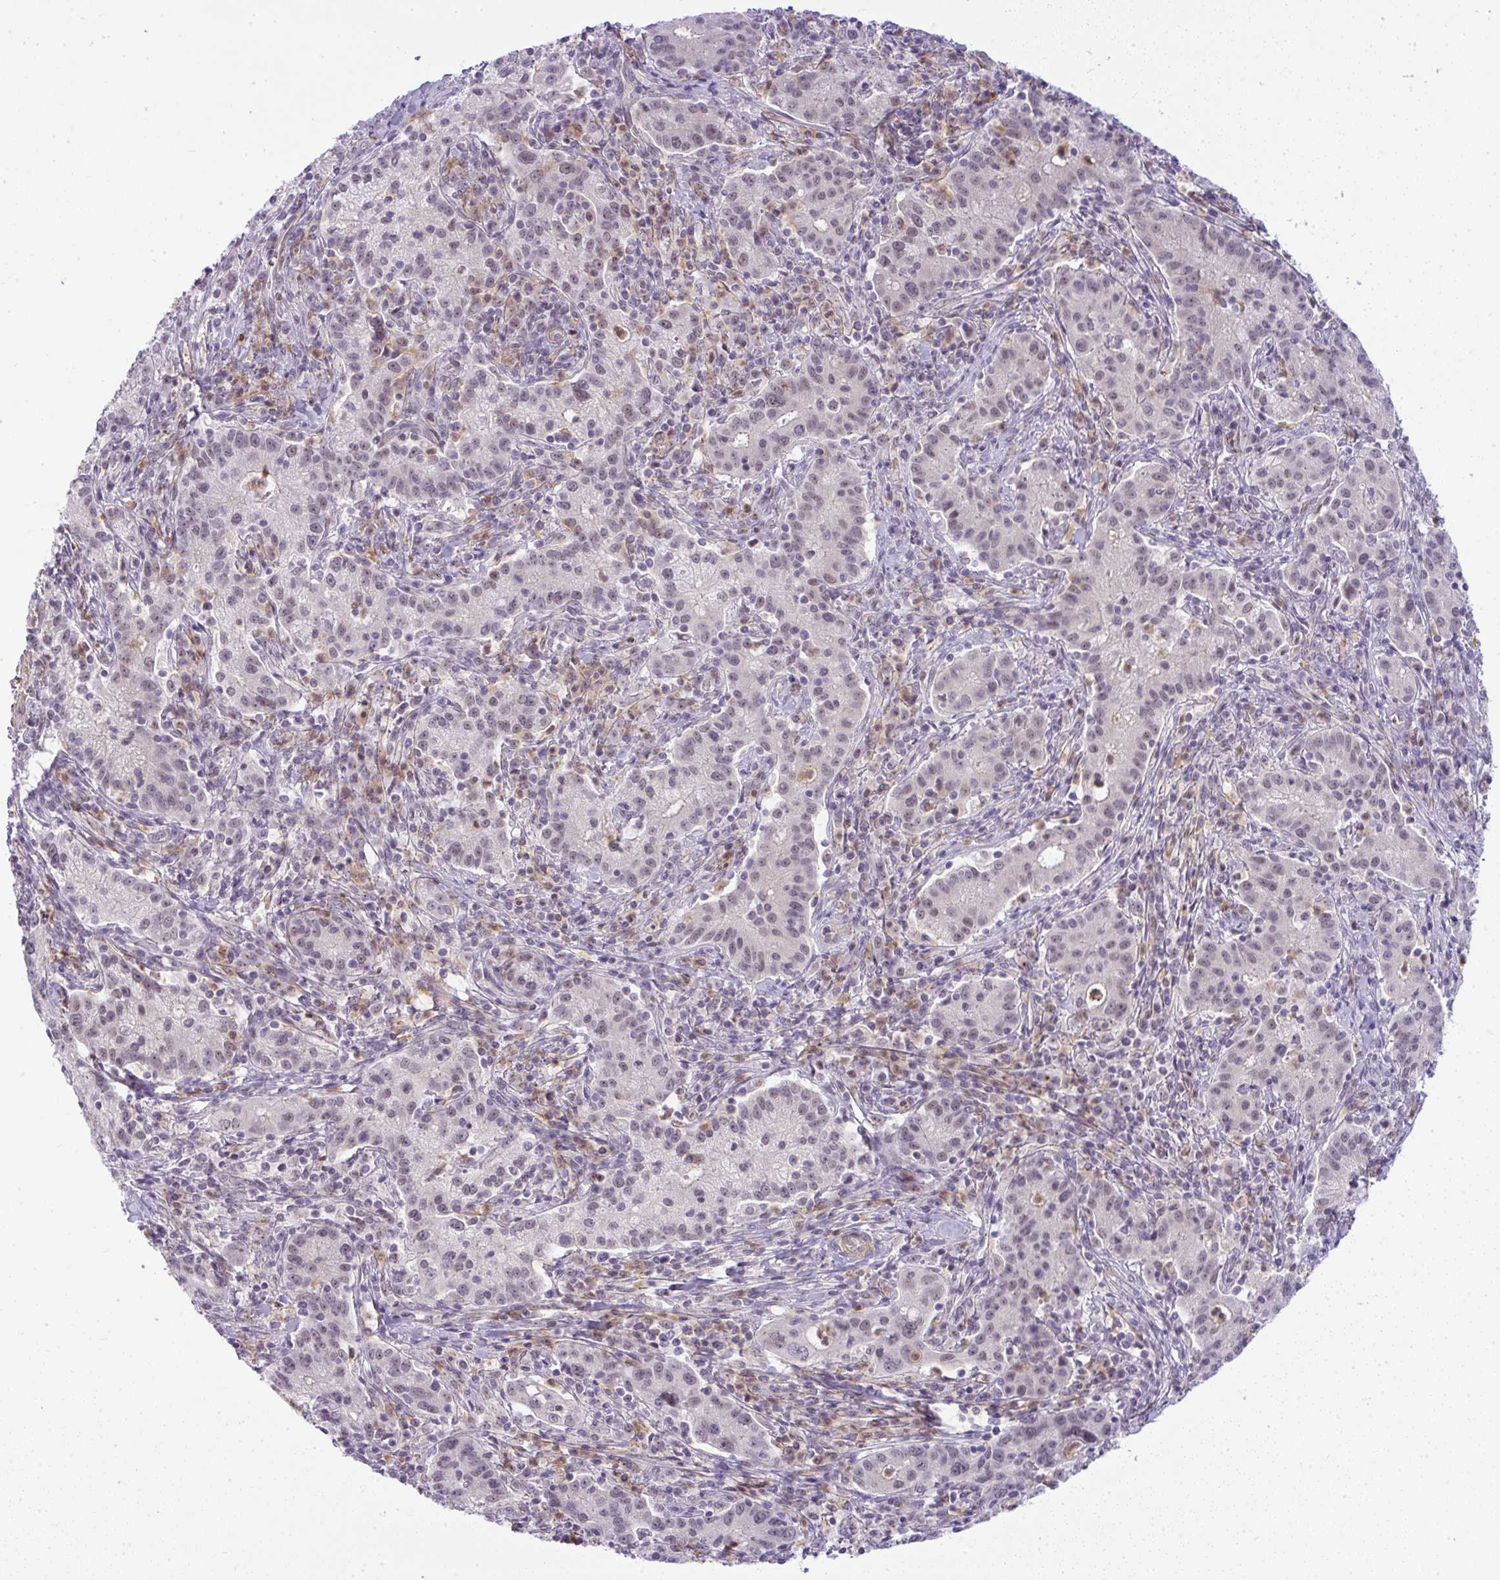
{"staining": {"intensity": "negative", "quantity": "none", "location": "none"}, "tissue": "cervical cancer", "cell_type": "Tumor cells", "image_type": "cancer", "snomed": [{"axis": "morphology", "description": "Normal tissue, NOS"}, {"axis": "morphology", "description": "Adenocarcinoma, NOS"}, {"axis": "topography", "description": "Cervix"}], "caption": "Immunohistochemistry of cervical cancer (adenocarcinoma) exhibits no positivity in tumor cells. The staining is performed using DAB (3,3'-diaminobenzidine) brown chromogen with nuclei counter-stained in using hematoxylin.", "gene": "DZIP1", "patient": {"sex": "female", "age": 44}}